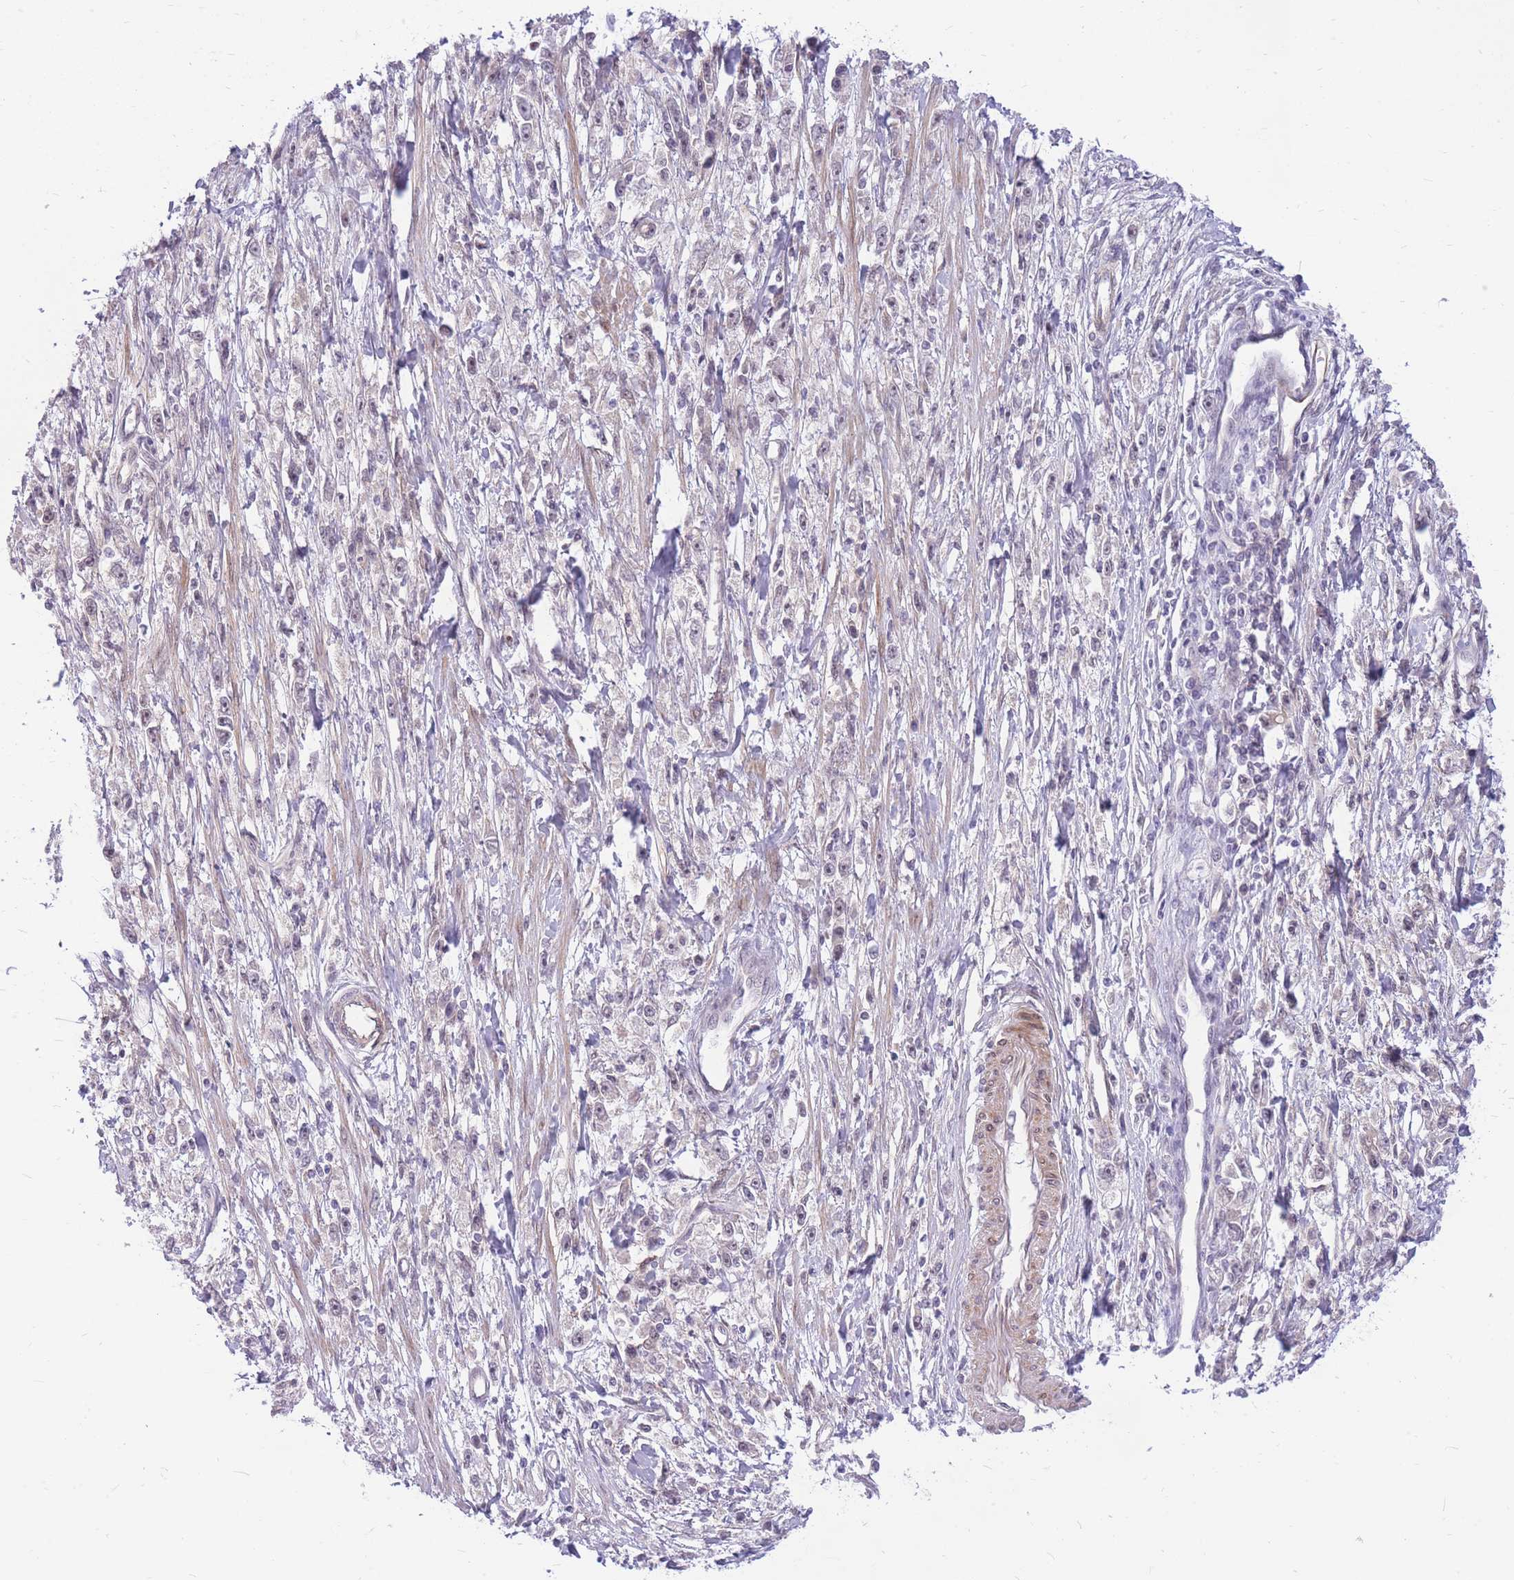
{"staining": {"intensity": "negative", "quantity": "none", "location": "none"}, "tissue": "stomach cancer", "cell_type": "Tumor cells", "image_type": "cancer", "snomed": [{"axis": "morphology", "description": "Adenocarcinoma, NOS"}, {"axis": "topography", "description": "Stomach"}], "caption": "Immunohistochemistry (IHC) histopathology image of neoplastic tissue: human stomach cancer (adenocarcinoma) stained with DAB shows no significant protein expression in tumor cells.", "gene": "ERCC2", "patient": {"sex": "female", "age": 59}}